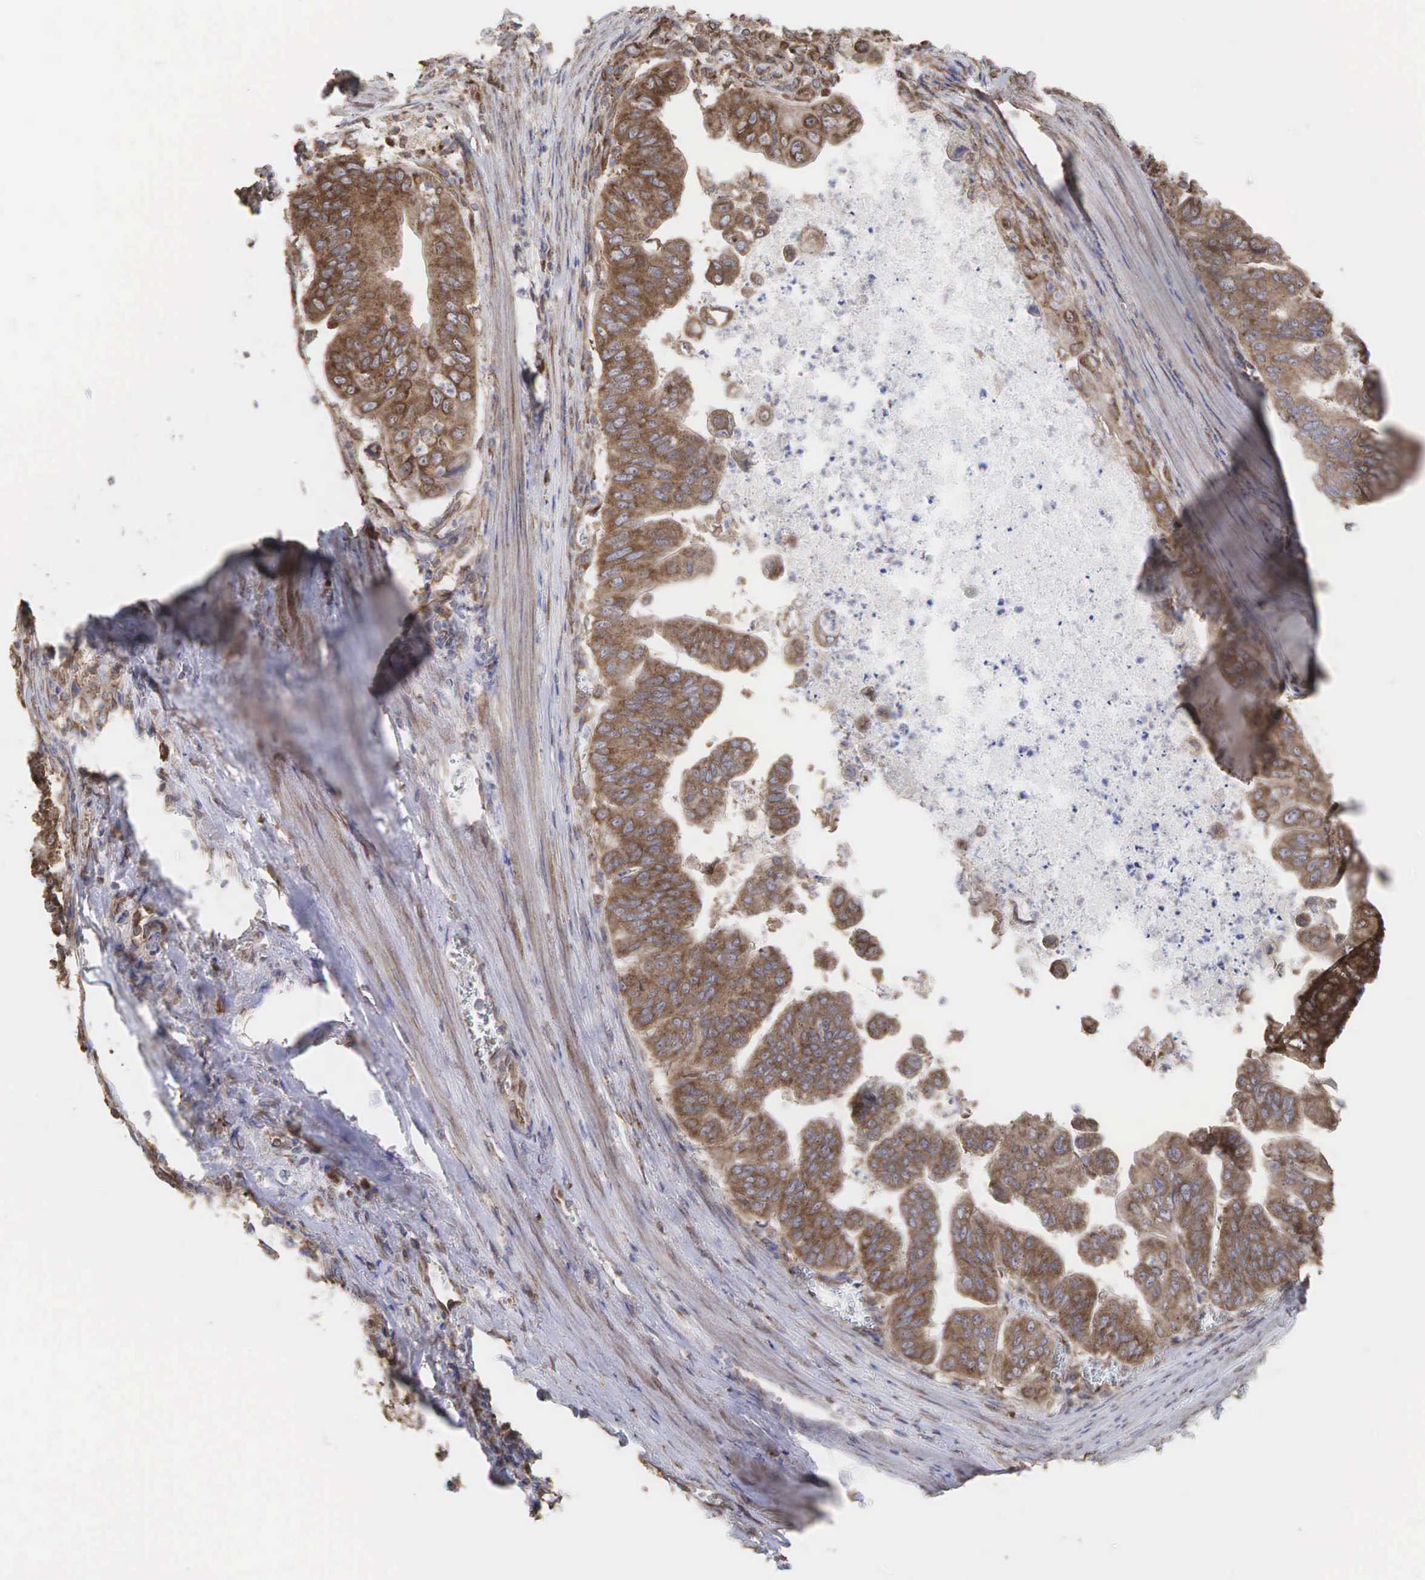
{"staining": {"intensity": "moderate", "quantity": ">75%", "location": "cytoplasmic/membranous"}, "tissue": "stomach cancer", "cell_type": "Tumor cells", "image_type": "cancer", "snomed": [{"axis": "morphology", "description": "Adenocarcinoma, NOS"}, {"axis": "topography", "description": "Stomach, upper"}], "caption": "An IHC micrograph of tumor tissue is shown. Protein staining in brown shows moderate cytoplasmic/membranous positivity in stomach adenocarcinoma within tumor cells. (brown staining indicates protein expression, while blue staining denotes nuclei).", "gene": "PABPC5", "patient": {"sex": "male", "age": 80}}